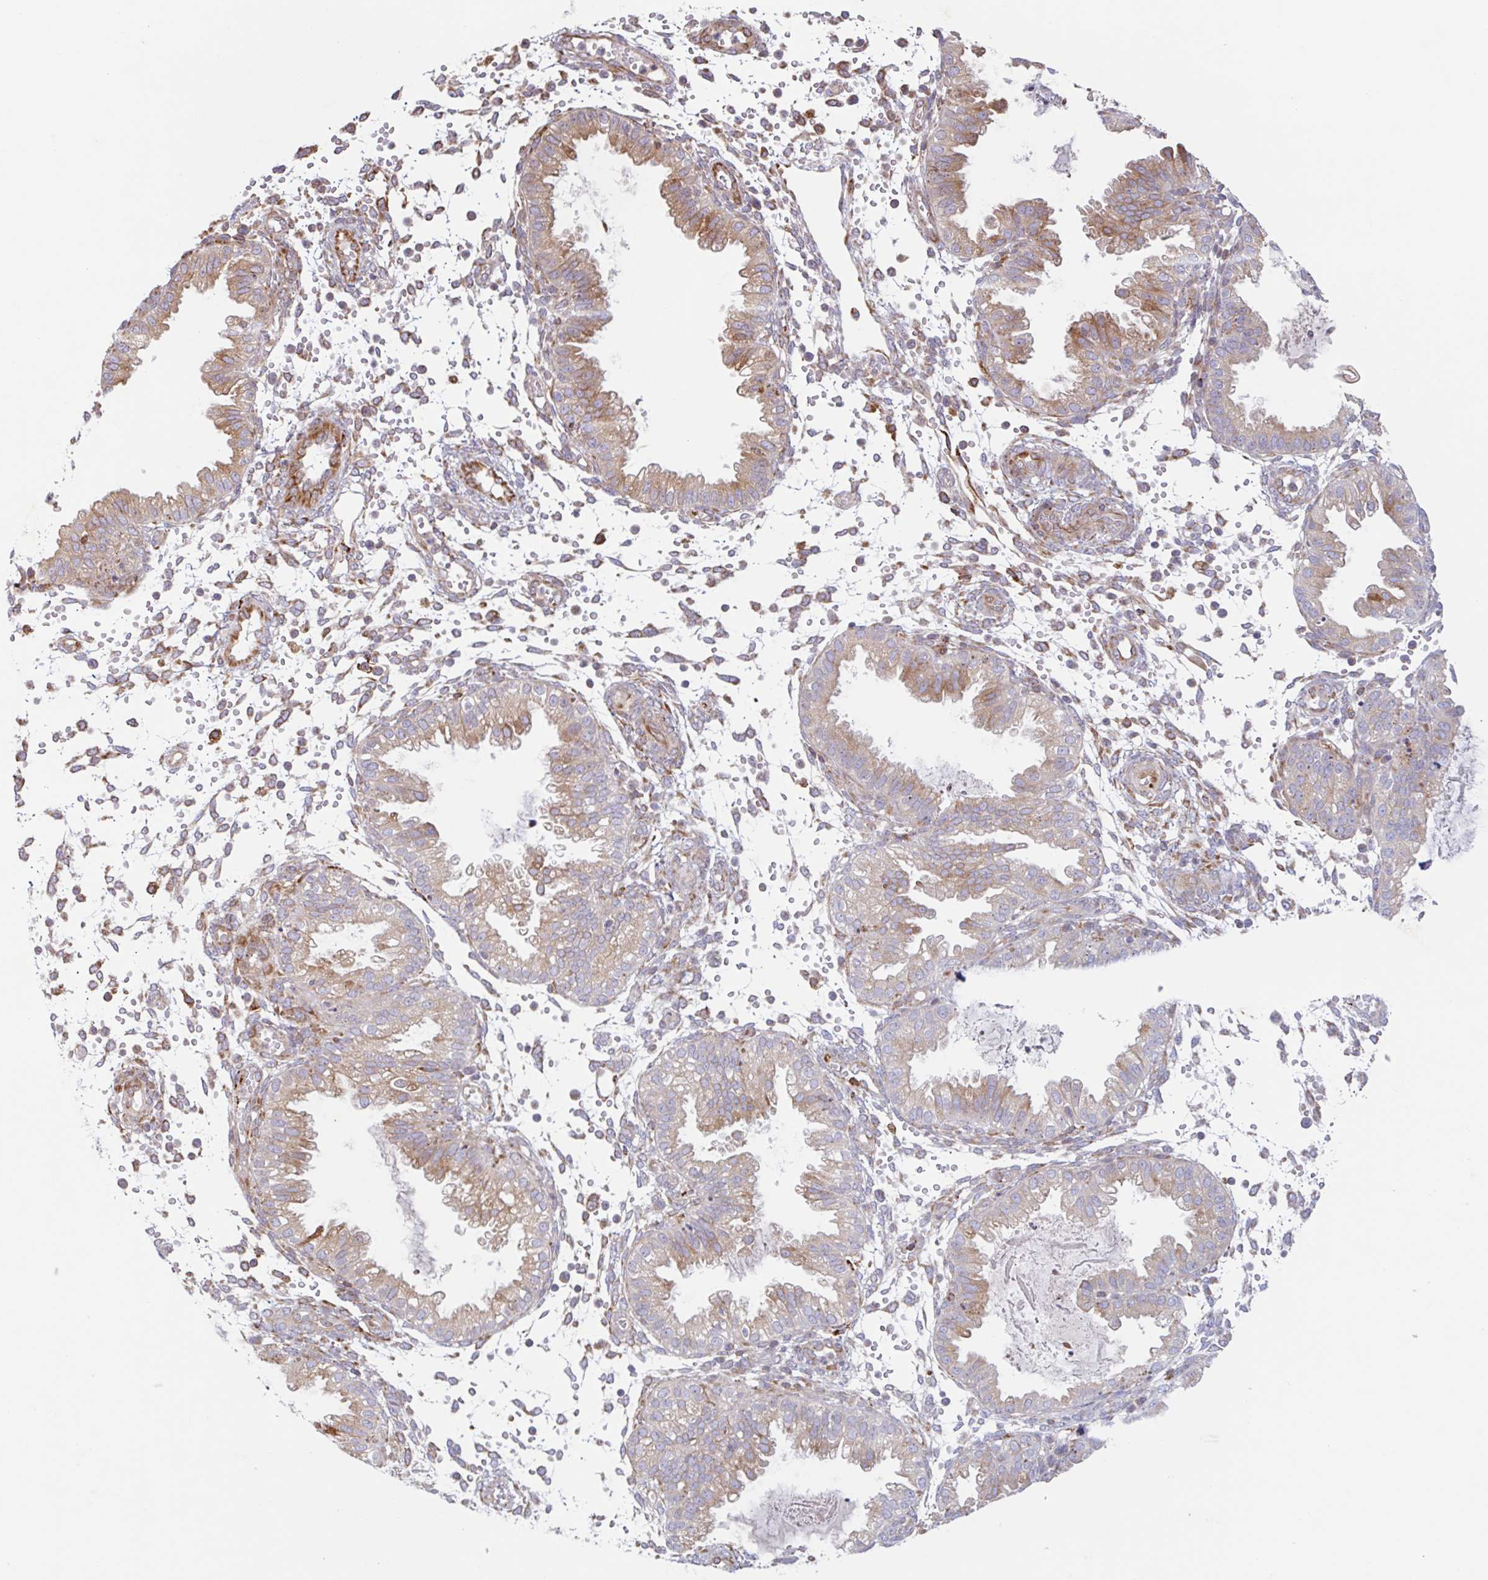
{"staining": {"intensity": "moderate", "quantity": "<25%", "location": "cytoplasmic/membranous"}, "tissue": "endometrium", "cell_type": "Cells in endometrial stroma", "image_type": "normal", "snomed": [{"axis": "morphology", "description": "Normal tissue, NOS"}, {"axis": "topography", "description": "Endometrium"}], "caption": "Moderate cytoplasmic/membranous staining is present in about <25% of cells in endometrial stroma in unremarkable endometrium. The protein of interest is stained brown, and the nuclei are stained in blue (DAB (3,3'-diaminobenzidine) IHC with brightfield microscopy, high magnification).", "gene": "RIT1", "patient": {"sex": "female", "age": 33}}